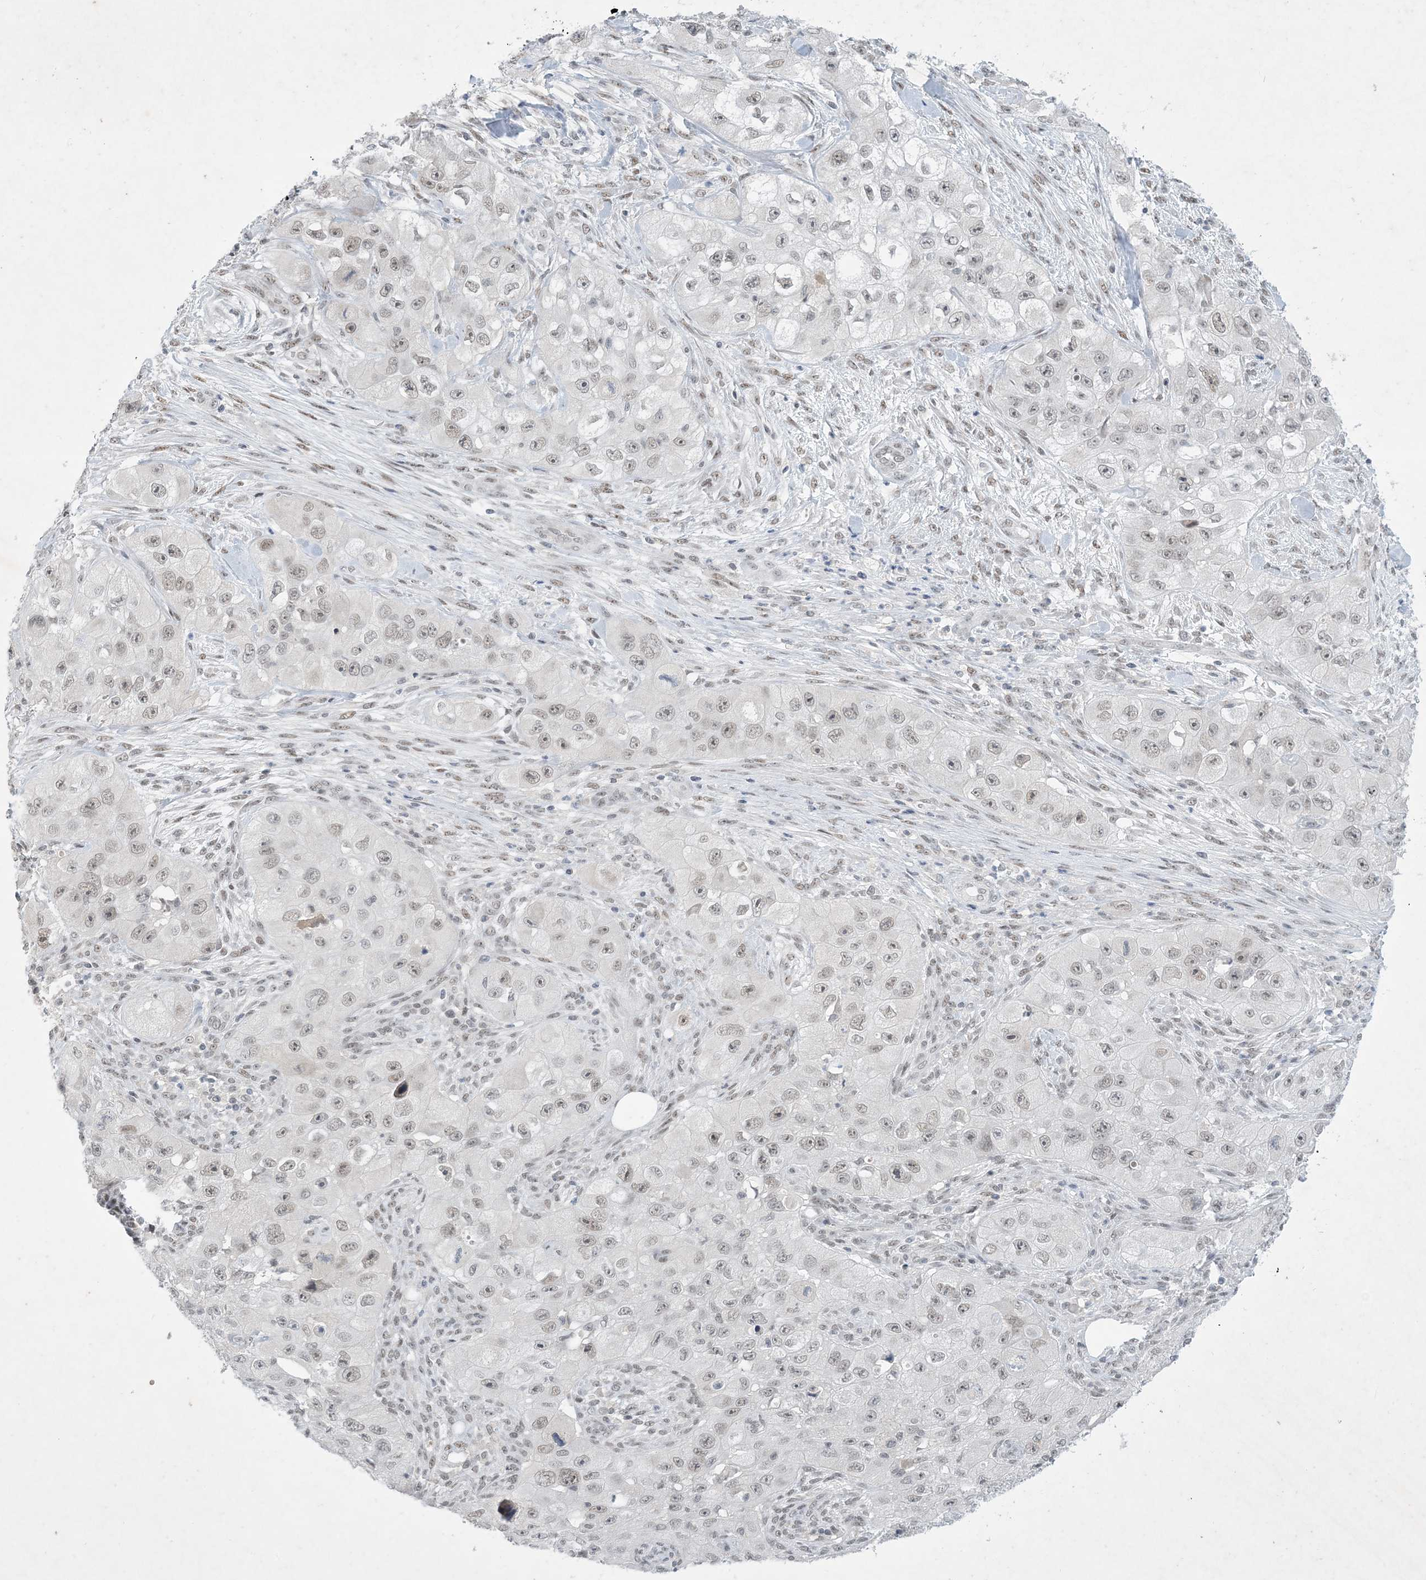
{"staining": {"intensity": "weak", "quantity": ">75%", "location": "nuclear"}, "tissue": "skin cancer", "cell_type": "Tumor cells", "image_type": "cancer", "snomed": [{"axis": "morphology", "description": "Squamous cell carcinoma, NOS"}, {"axis": "topography", "description": "Skin"}, {"axis": "topography", "description": "Subcutis"}], "caption": "Tumor cells demonstrate low levels of weak nuclear expression in about >75% of cells in skin squamous cell carcinoma. (DAB (3,3'-diaminobenzidine) = brown stain, brightfield microscopy at high magnification).", "gene": "ZNF674", "patient": {"sex": "male", "age": 73}}